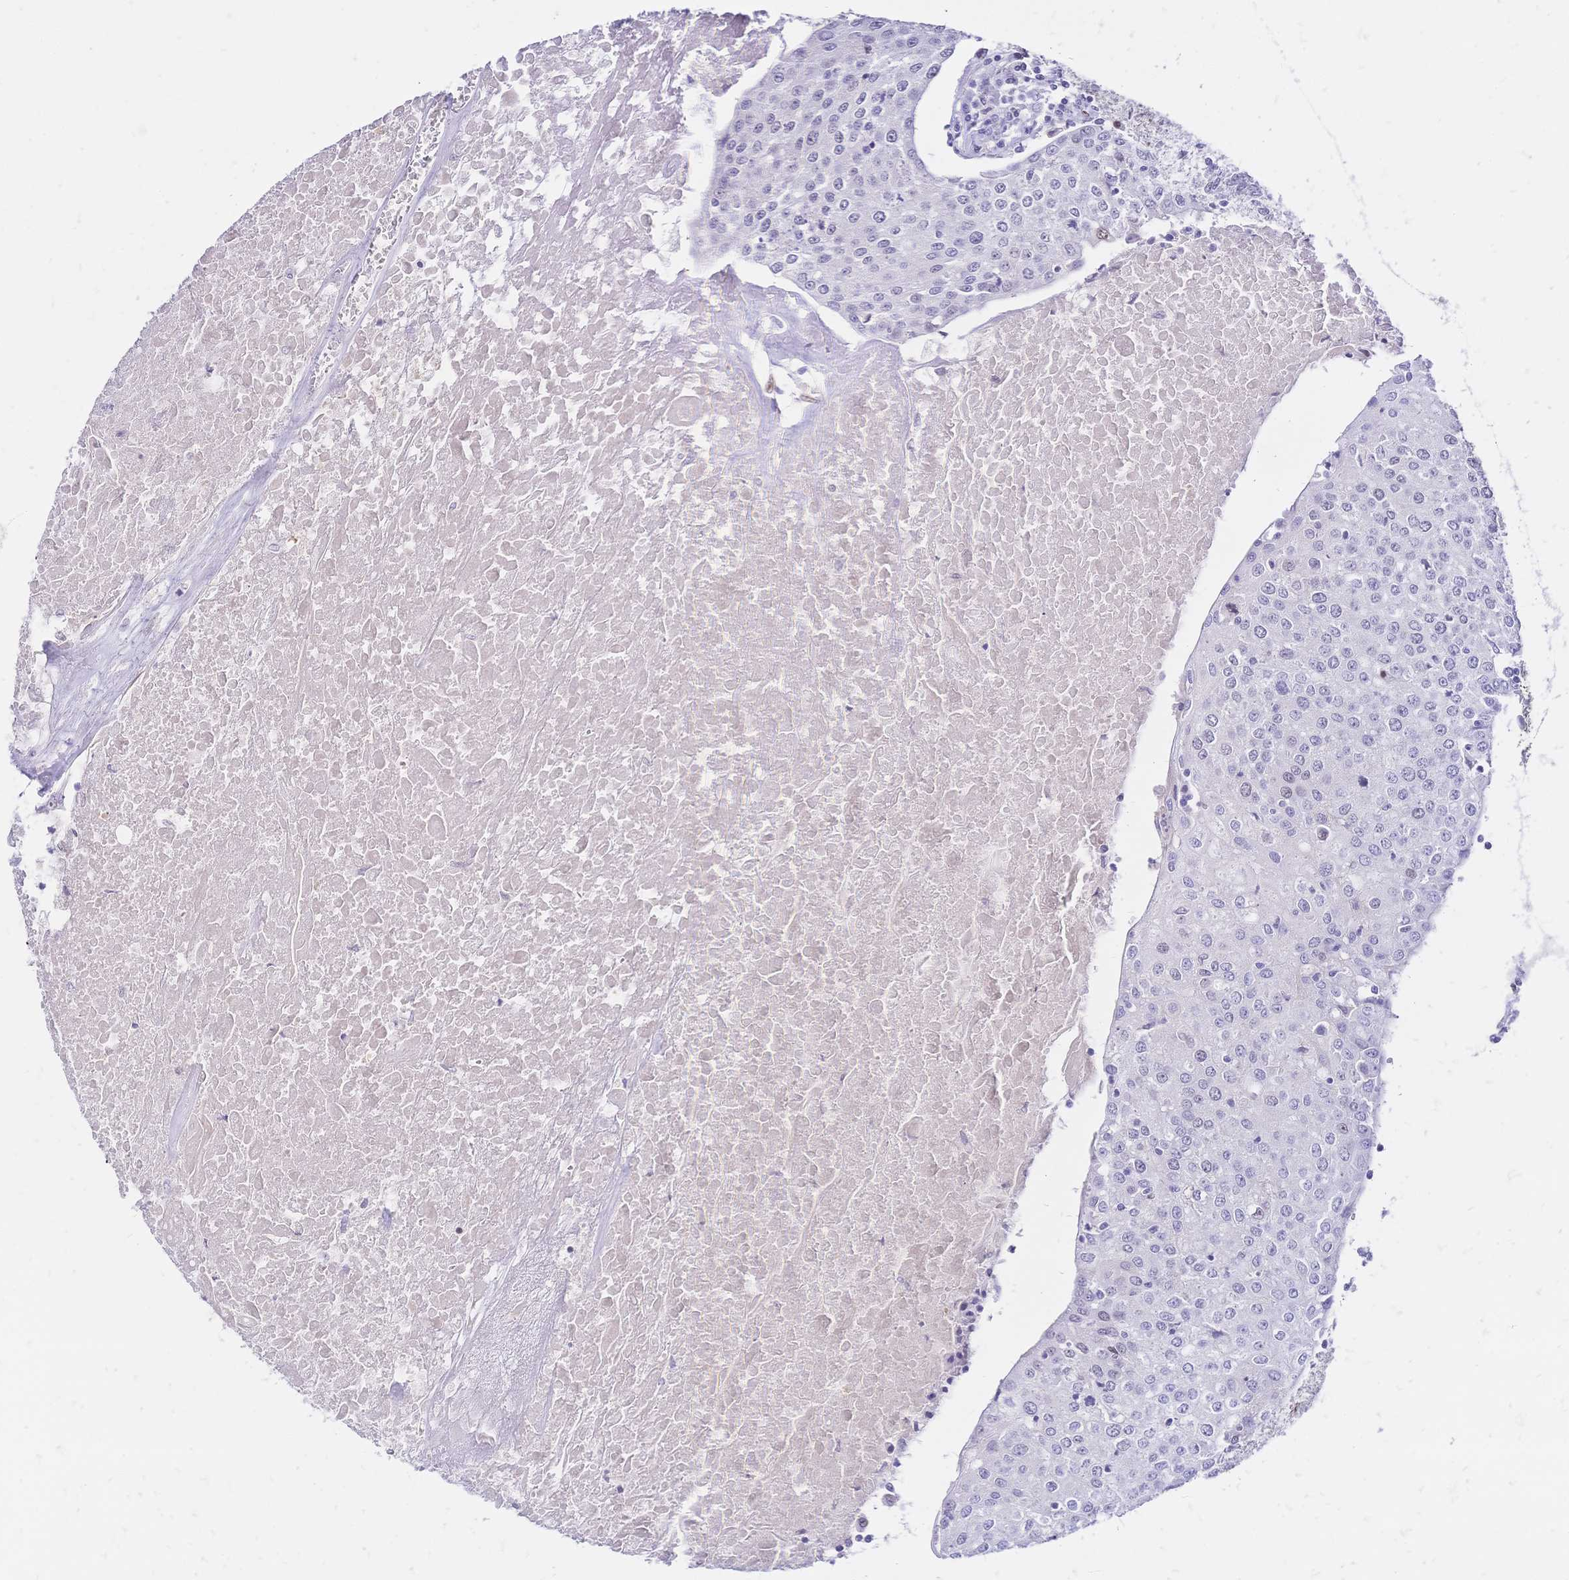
{"staining": {"intensity": "negative", "quantity": "none", "location": "none"}, "tissue": "urothelial cancer", "cell_type": "Tumor cells", "image_type": "cancer", "snomed": [{"axis": "morphology", "description": "Urothelial carcinoma, High grade"}, {"axis": "topography", "description": "Urinary bladder"}], "caption": "High magnification brightfield microscopy of urothelial carcinoma (high-grade) stained with DAB (3,3'-diaminobenzidine) (brown) and counterstained with hematoxylin (blue): tumor cells show no significant positivity.", "gene": "NFIC", "patient": {"sex": "female", "age": 85}}